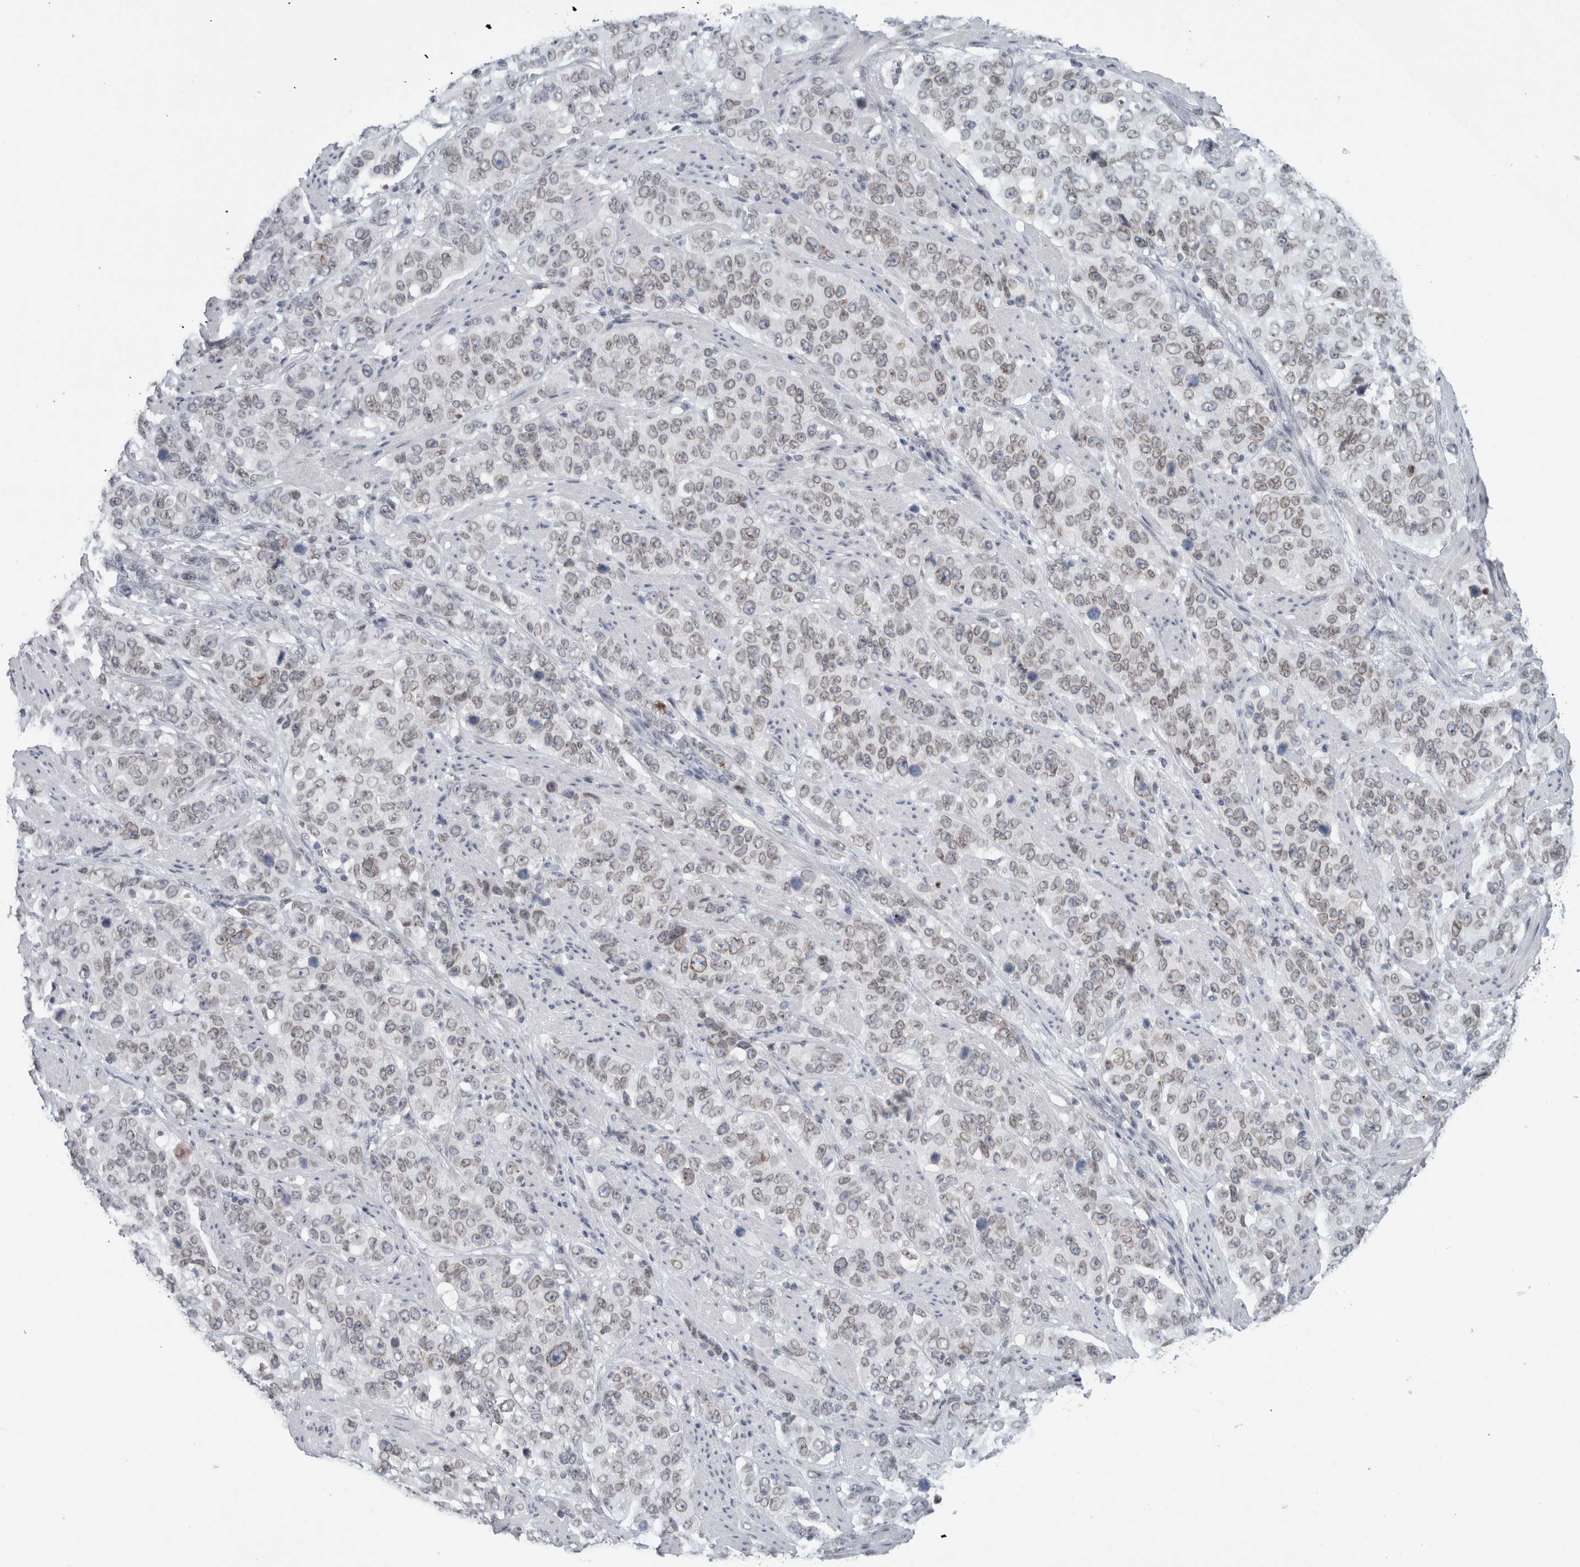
{"staining": {"intensity": "weak", "quantity": "25%-75%", "location": "cytoplasmic/membranous,nuclear"}, "tissue": "stomach cancer", "cell_type": "Tumor cells", "image_type": "cancer", "snomed": [{"axis": "morphology", "description": "Adenocarcinoma, NOS"}, {"axis": "topography", "description": "Stomach"}], "caption": "Immunohistochemical staining of stomach cancer shows low levels of weak cytoplasmic/membranous and nuclear protein expression in about 25%-75% of tumor cells. The staining is performed using DAB brown chromogen to label protein expression. The nuclei are counter-stained blue using hematoxylin.", "gene": "ZNF770", "patient": {"sex": "male", "age": 48}}